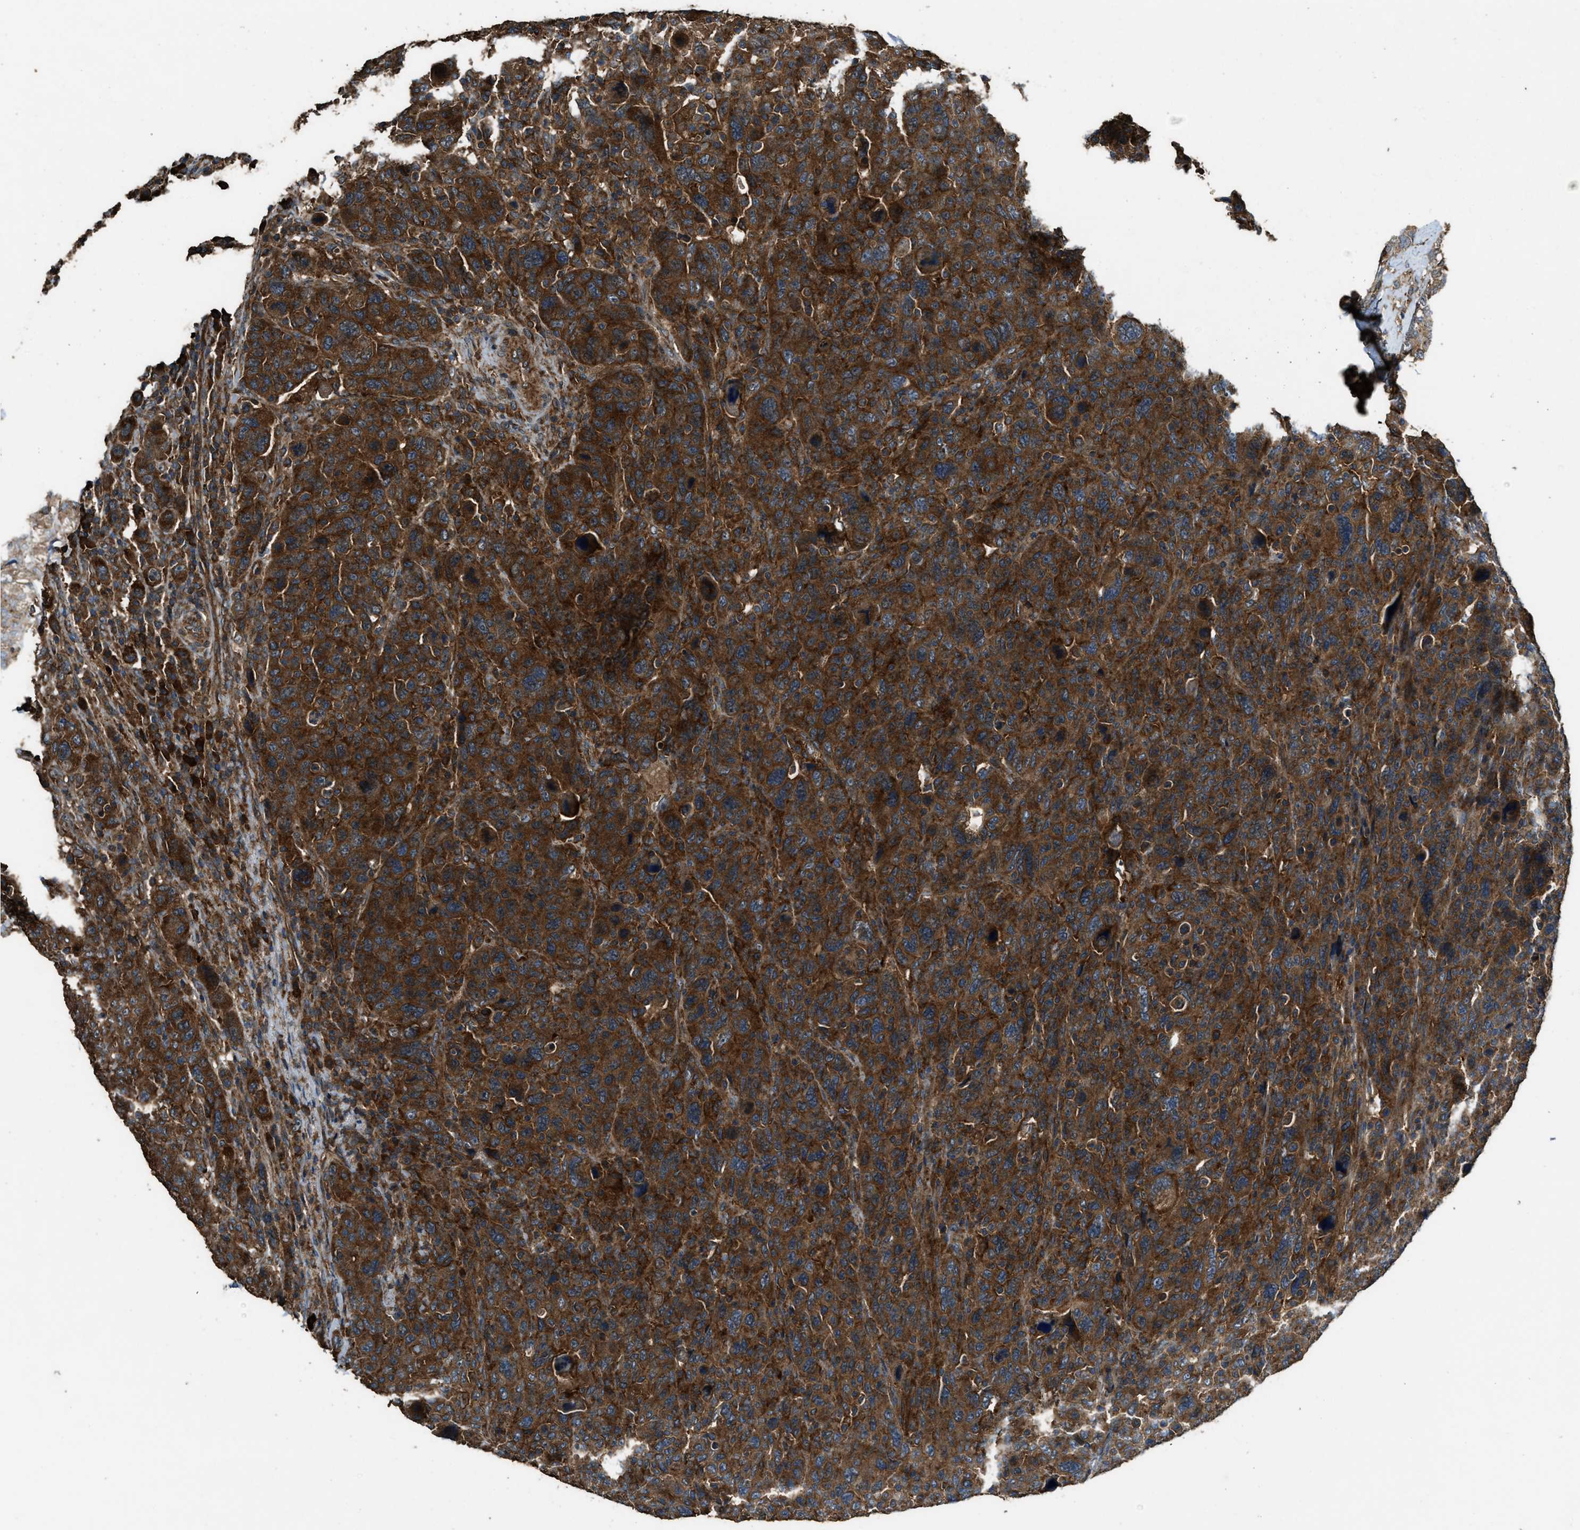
{"staining": {"intensity": "strong", "quantity": ">75%", "location": "cytoplasmic/membranous"}, "tissue": "breast cancer", "cell_type": "Tumor cells", "image_type": "cancer", "snomed": [{"axis": "morphology", "description": "Duct carcinoma"}, {"axis": "topography", "description": "Breast"}], "caption": "Infiltrating ductal carcinoma (breast) stained for a protein (brown) demonstrates strong cytoplasmic/membranous positive expression in about >75% of tumor cells.", "gene": "MAP3K8", "patient": {"sex": "female", "age": 37}}